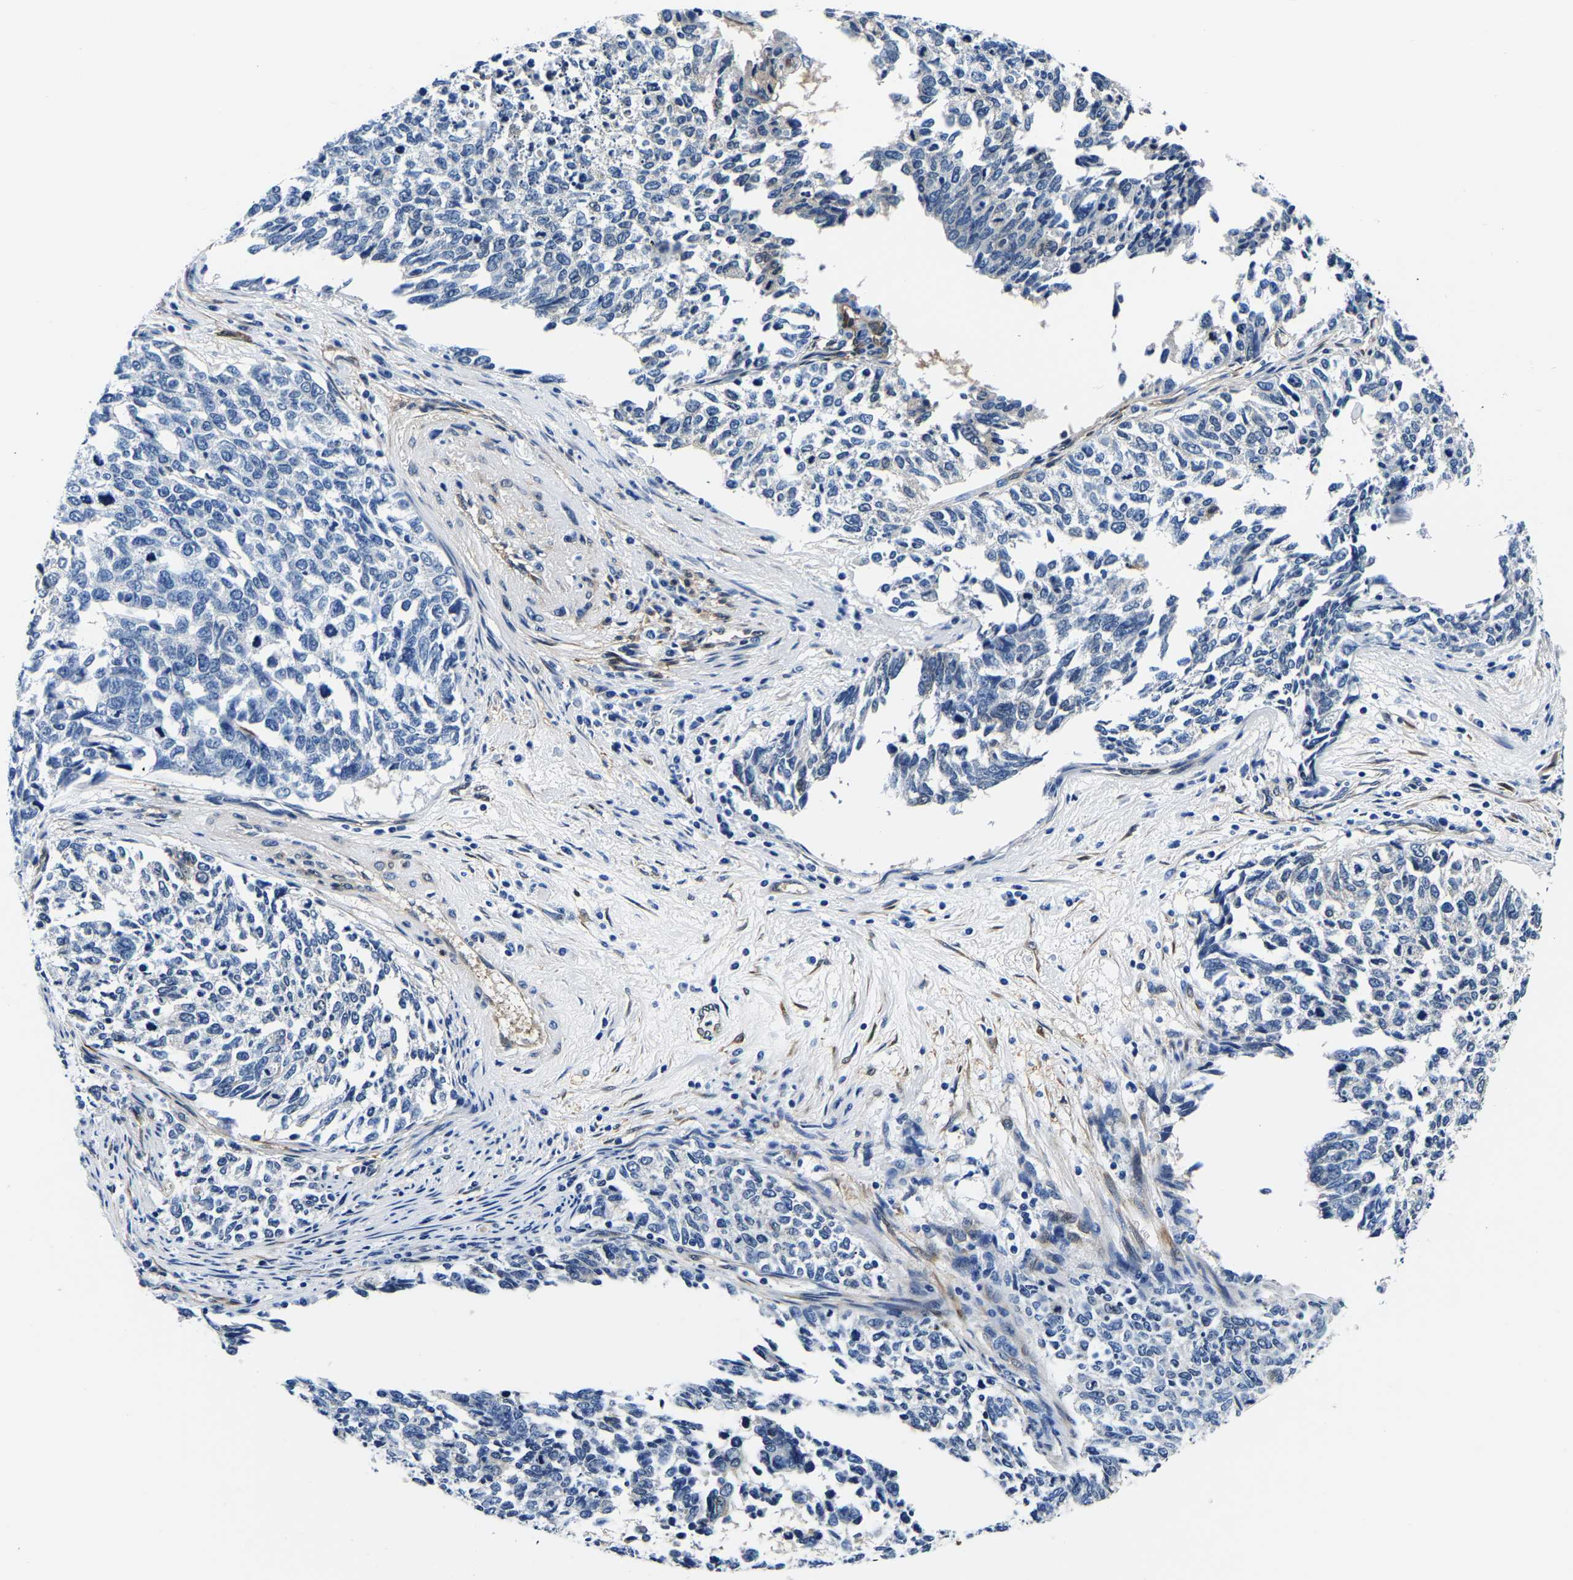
{"staining": {"intensity": "negative", "quantity": "none", "location": "none"}, "tissue": "cervical cancer", "cell_type": "Tumor cells", "image_type": "cancer", "snomed": [{"axis": "morphology", "description": "Squamous cell carcinoma, NOS"}, {"axis": "topography", "description": "Cervix"}], "caption": "Cervical cancer (squamous cell carcinoma) was stained to show a protein in brown. There is no significant positivity in tumor cells.", "gene": "S100A13", "patient": {"sex": "female", "age": 63}}